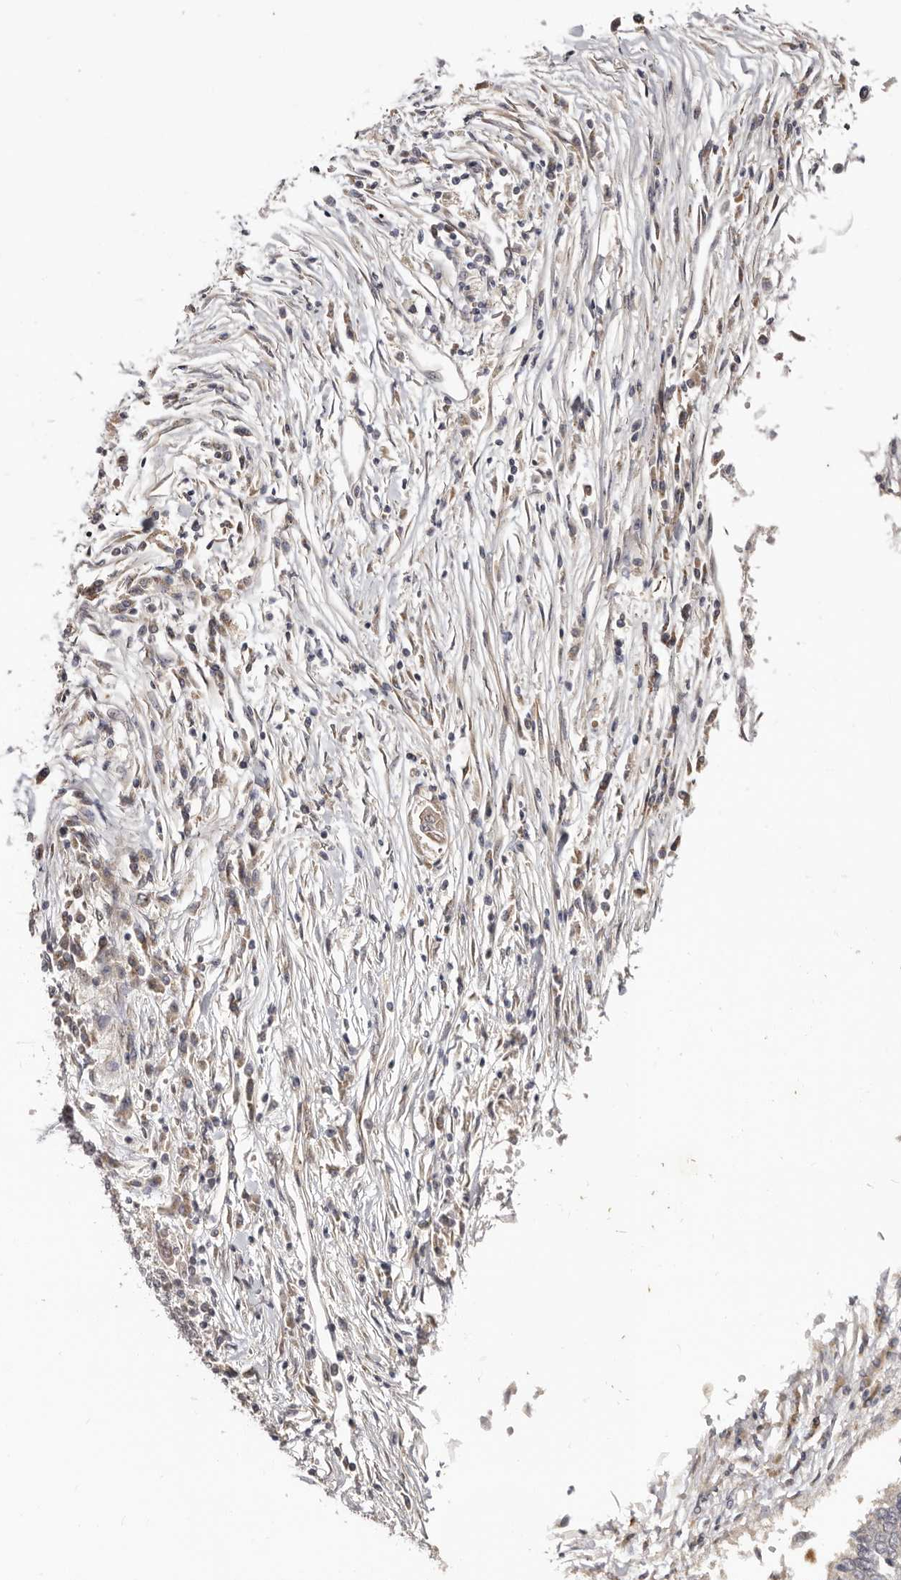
{"staining": {"intensity": "negative", "quantity": "none", "location": "none"}, "tissue": "lung cancer", "cell_type": "Tumor cells", "image_type": "cancer", "snomed": [{"axis": "morphology", "description": "Normal tissue, NOS"}, {"axis": "morphology", "description": "Squamous cell carcinoma, NOS"}, {"axis": "topography", "description": "Cartilage tissue"}, {"axis": "topography", "description": "Bronchus"}, {"axis": "topography", "description": "Lung"}, {"axis": "topography", "description": "Peripheral nerve tissue"}], "caption": "This is a histopathology image of IHC staining of lung squamous cell carcinoma, which shows no staining in tumor cells.", "gene": "MICAL2", "patient": {"sex": "female", "age": 49}}